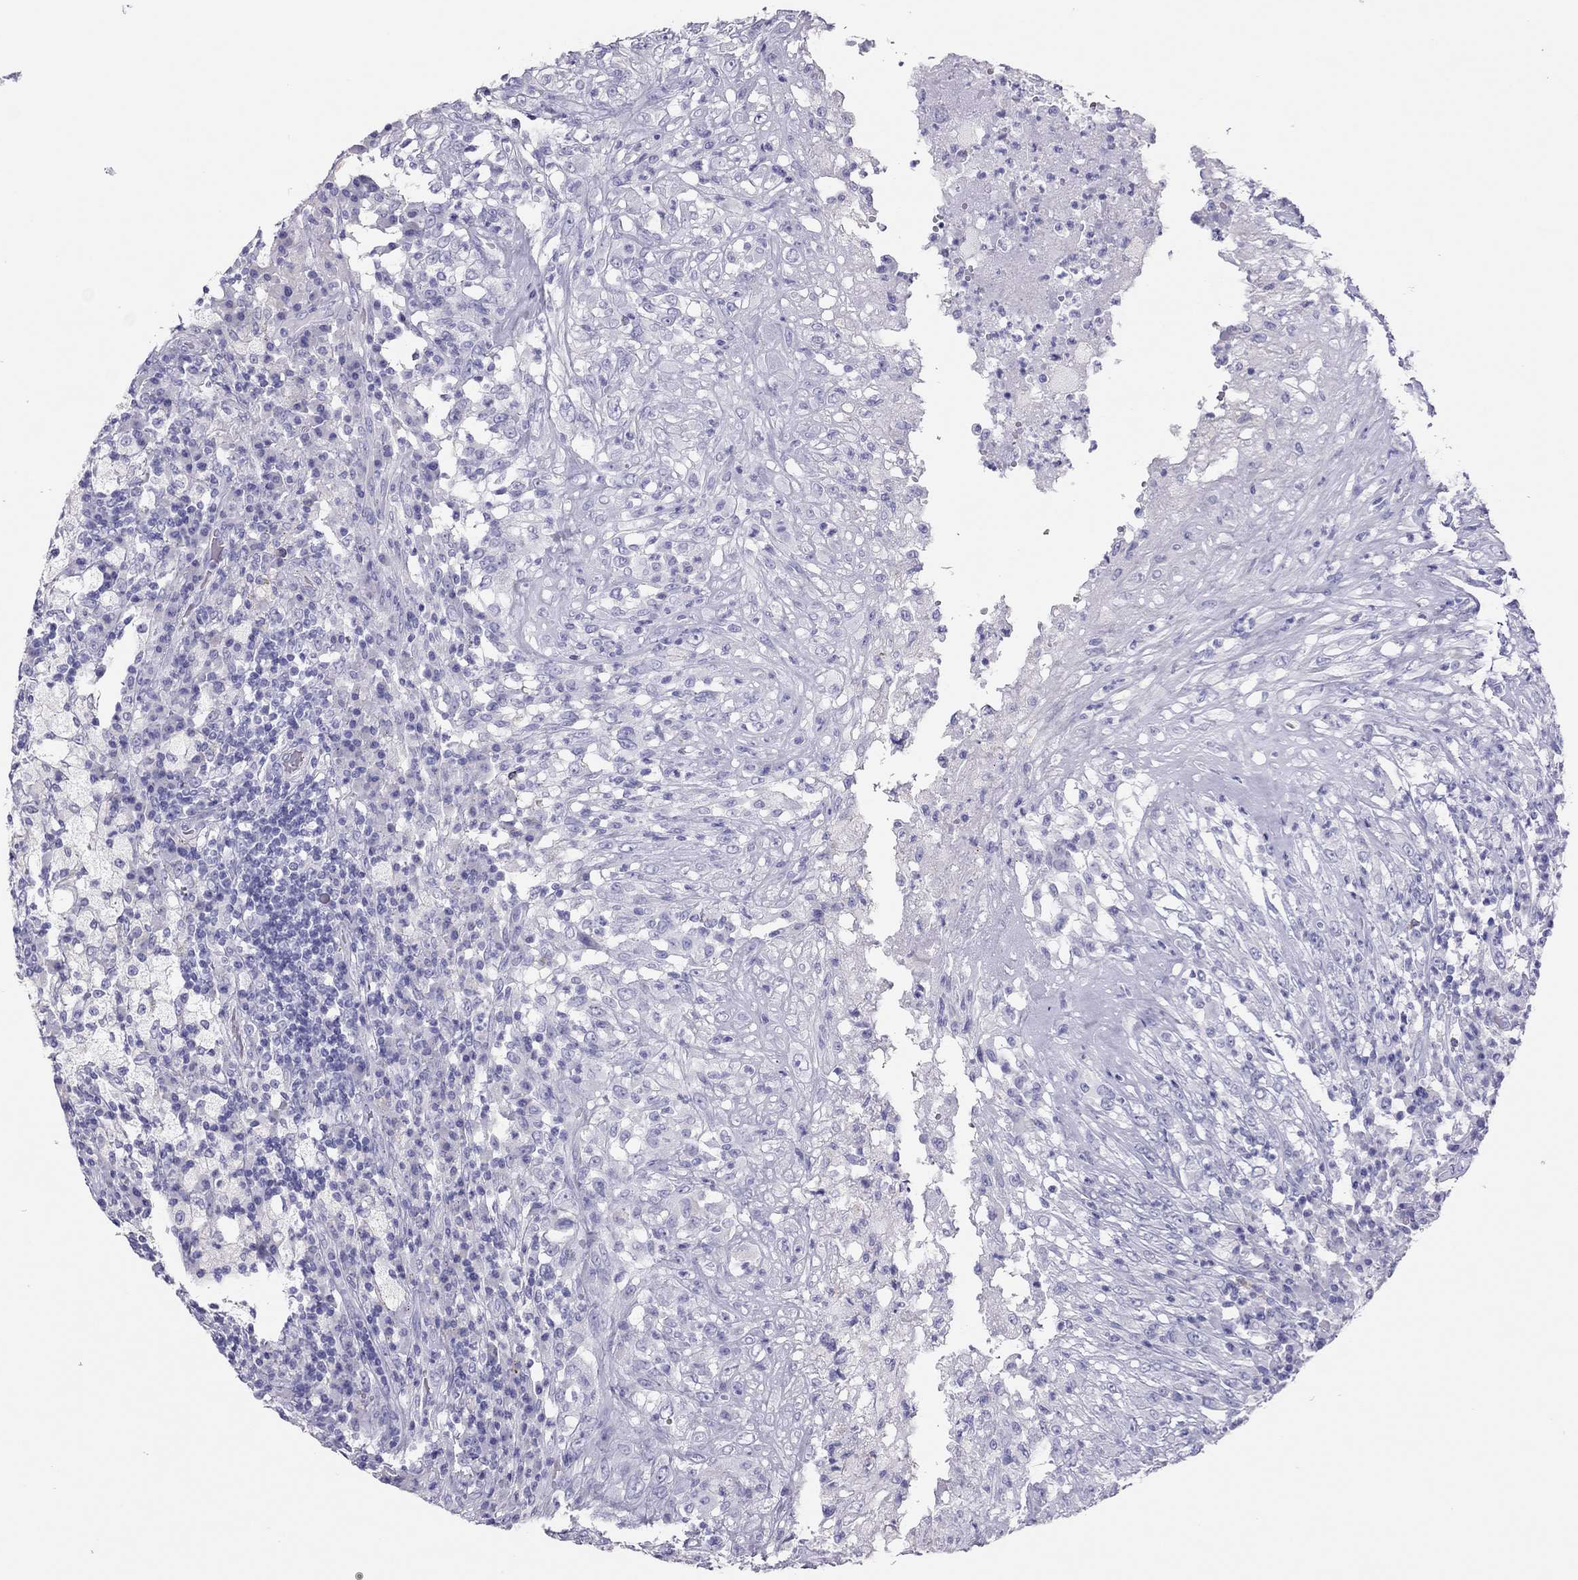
{"staining": {"intensity": "negative", "quantity": "none", "location": "none"}, "tissue": "testis cancer", "cell_type": "Tumor cells", "image_type": "cancer", "snomed": [{"axis": "morphology", "description": "Necrosis, NOS"}, {"axis": "morphology", "description": "Carcinoma, Embryonal, NOS"}, {"axis": "topography", "description": "Testis"}], "caption": "This is an immunohistochemistry (IHC) micrograph of testis cancer. There is no expression in tumor cells.", "gene": "TSHB", "patient": {"sex": "male", "age": 19}}